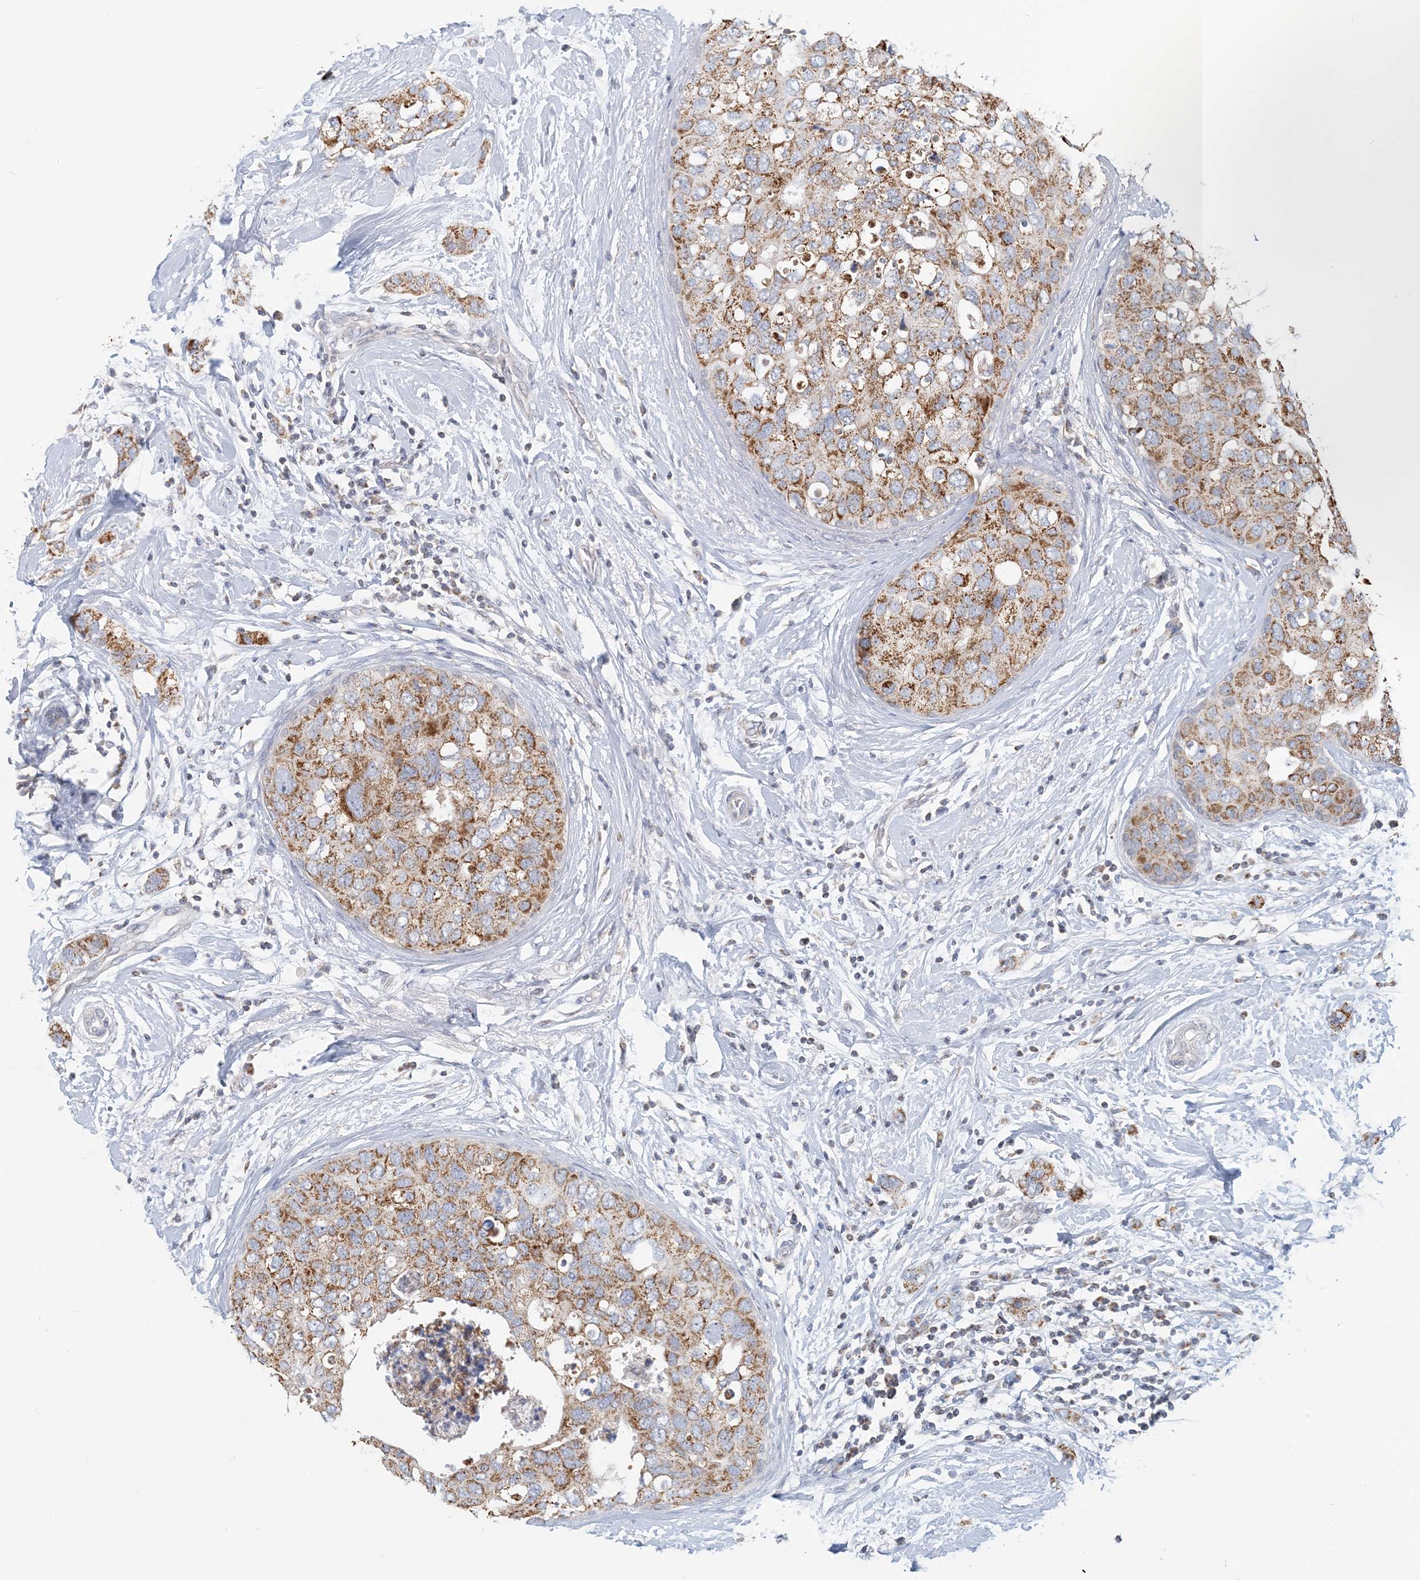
{"staining": {"intensity": "strong", "quantity": "25%-75%", "location": "cytoplasmic/membranous"}, "tissue": "breast cancer", "cell_type": "Tumor cells", "image_type": "cancer", "snomed": [{"axis": "morphology", "description": "Duct carcinoma"}, {"axis": "topography", "description": "Breast"}], "caption": "The immunohistochemical stain shows strong cytoplasmic/membranous expression in tumor cells of breast cancer tissue. The protein of interest is shown in brown color, while the nuclei are stained blue.", "gene": "BDH1", "patient": {"sex": "female", "age": 50}}